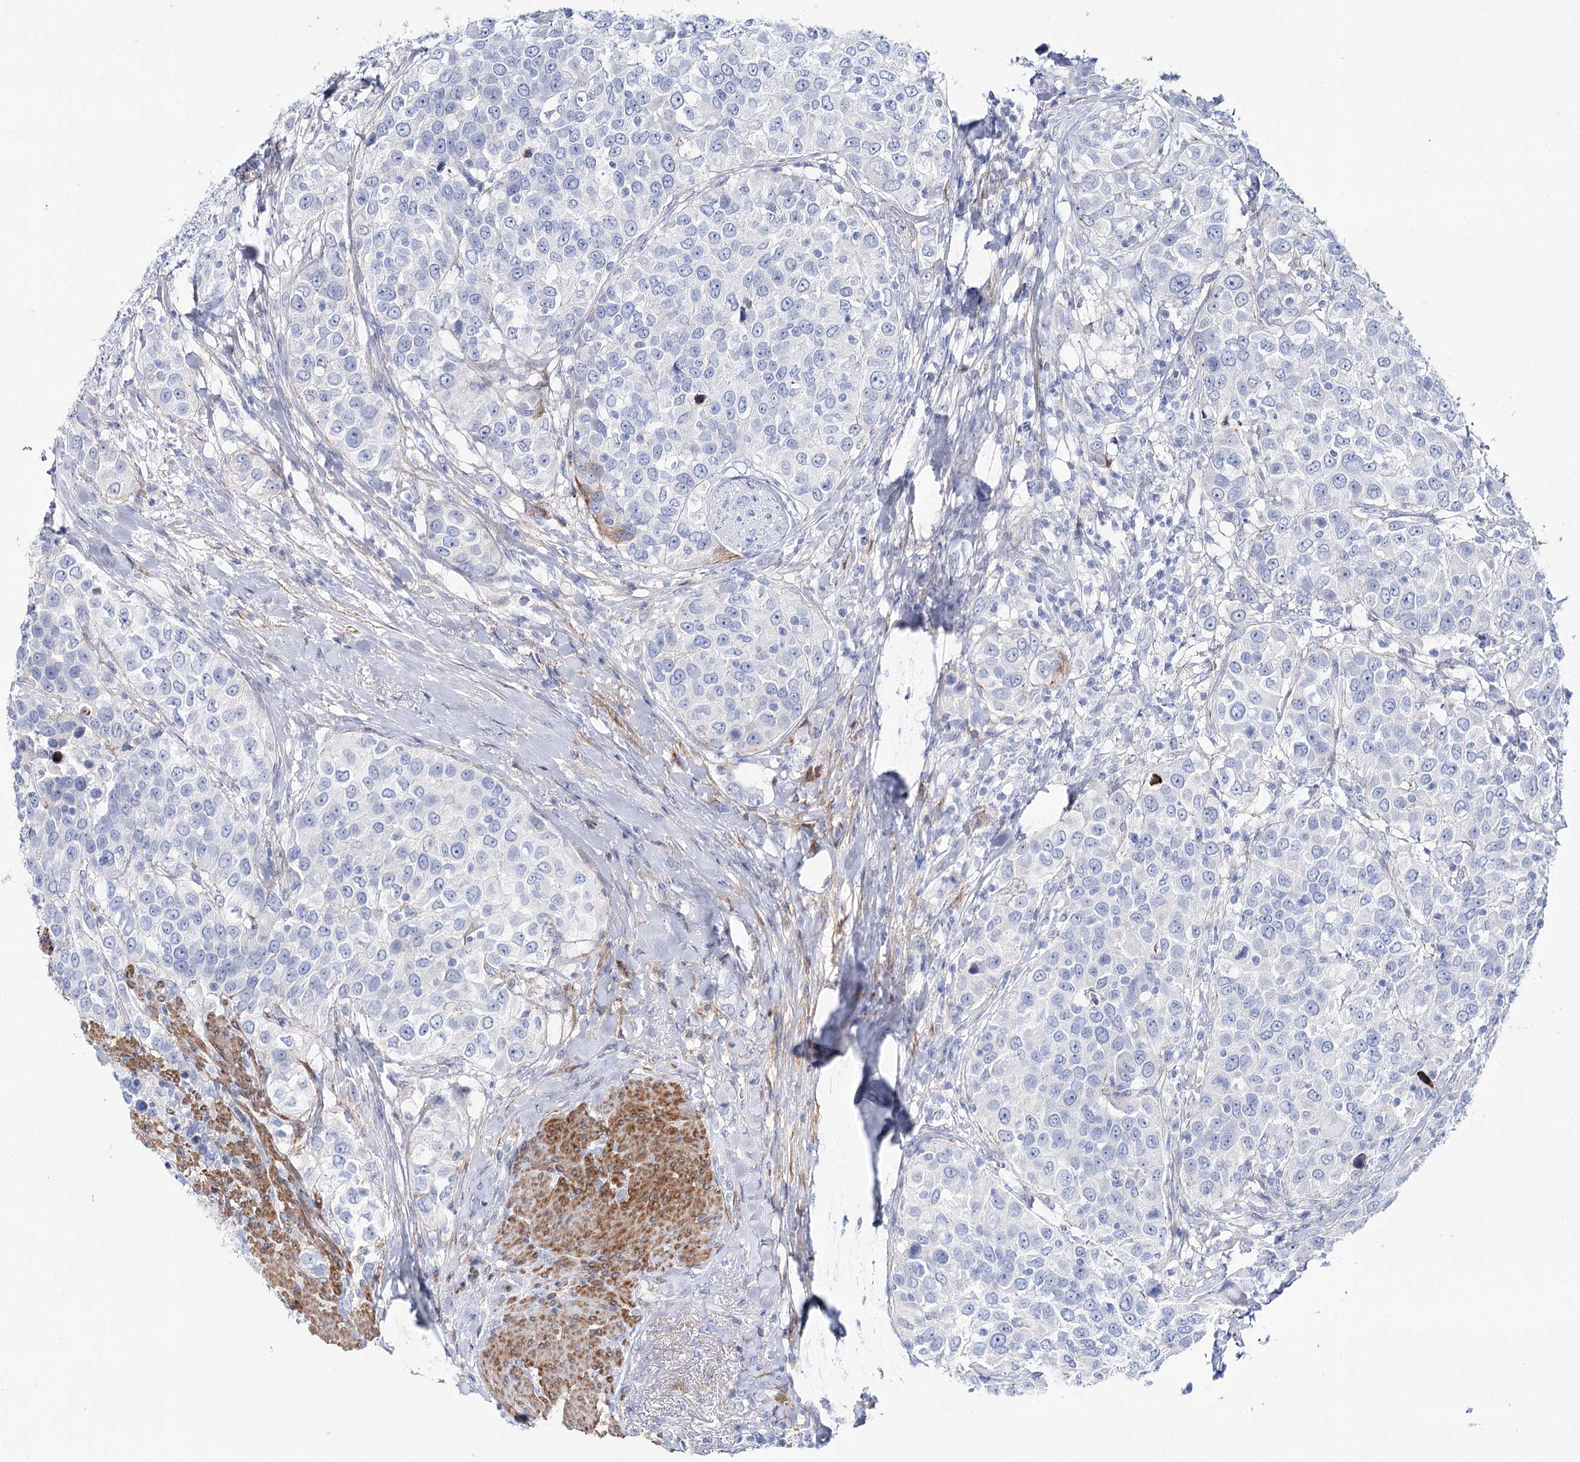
{"staining": {"intensity": "negative", "quantity": "none", "location": "none"}, "tissue": "urothelial cancer", "cell_type": "Tumor cells", "image_type": "cancer", "snomed": [{"axis": "morphology", "description": "Urothelial carcinoma, High grade"}, {"axis": "topography", "description": "Urinary bladder"}], "caption": "High magnification brightfield microscopy of urothelial carcinoma (high-grade) stained with DAB (brown) and counterstained with hematoxylin (blue): tumor cells show no significant staining. (DAB (3,3'-diaminobenzidine) immunohistochemistry (IHC) visualized using brightfield microscopy, high magnification).", "gene": "ANKRD23", "patient": {"sex": "female", "age": 80}}